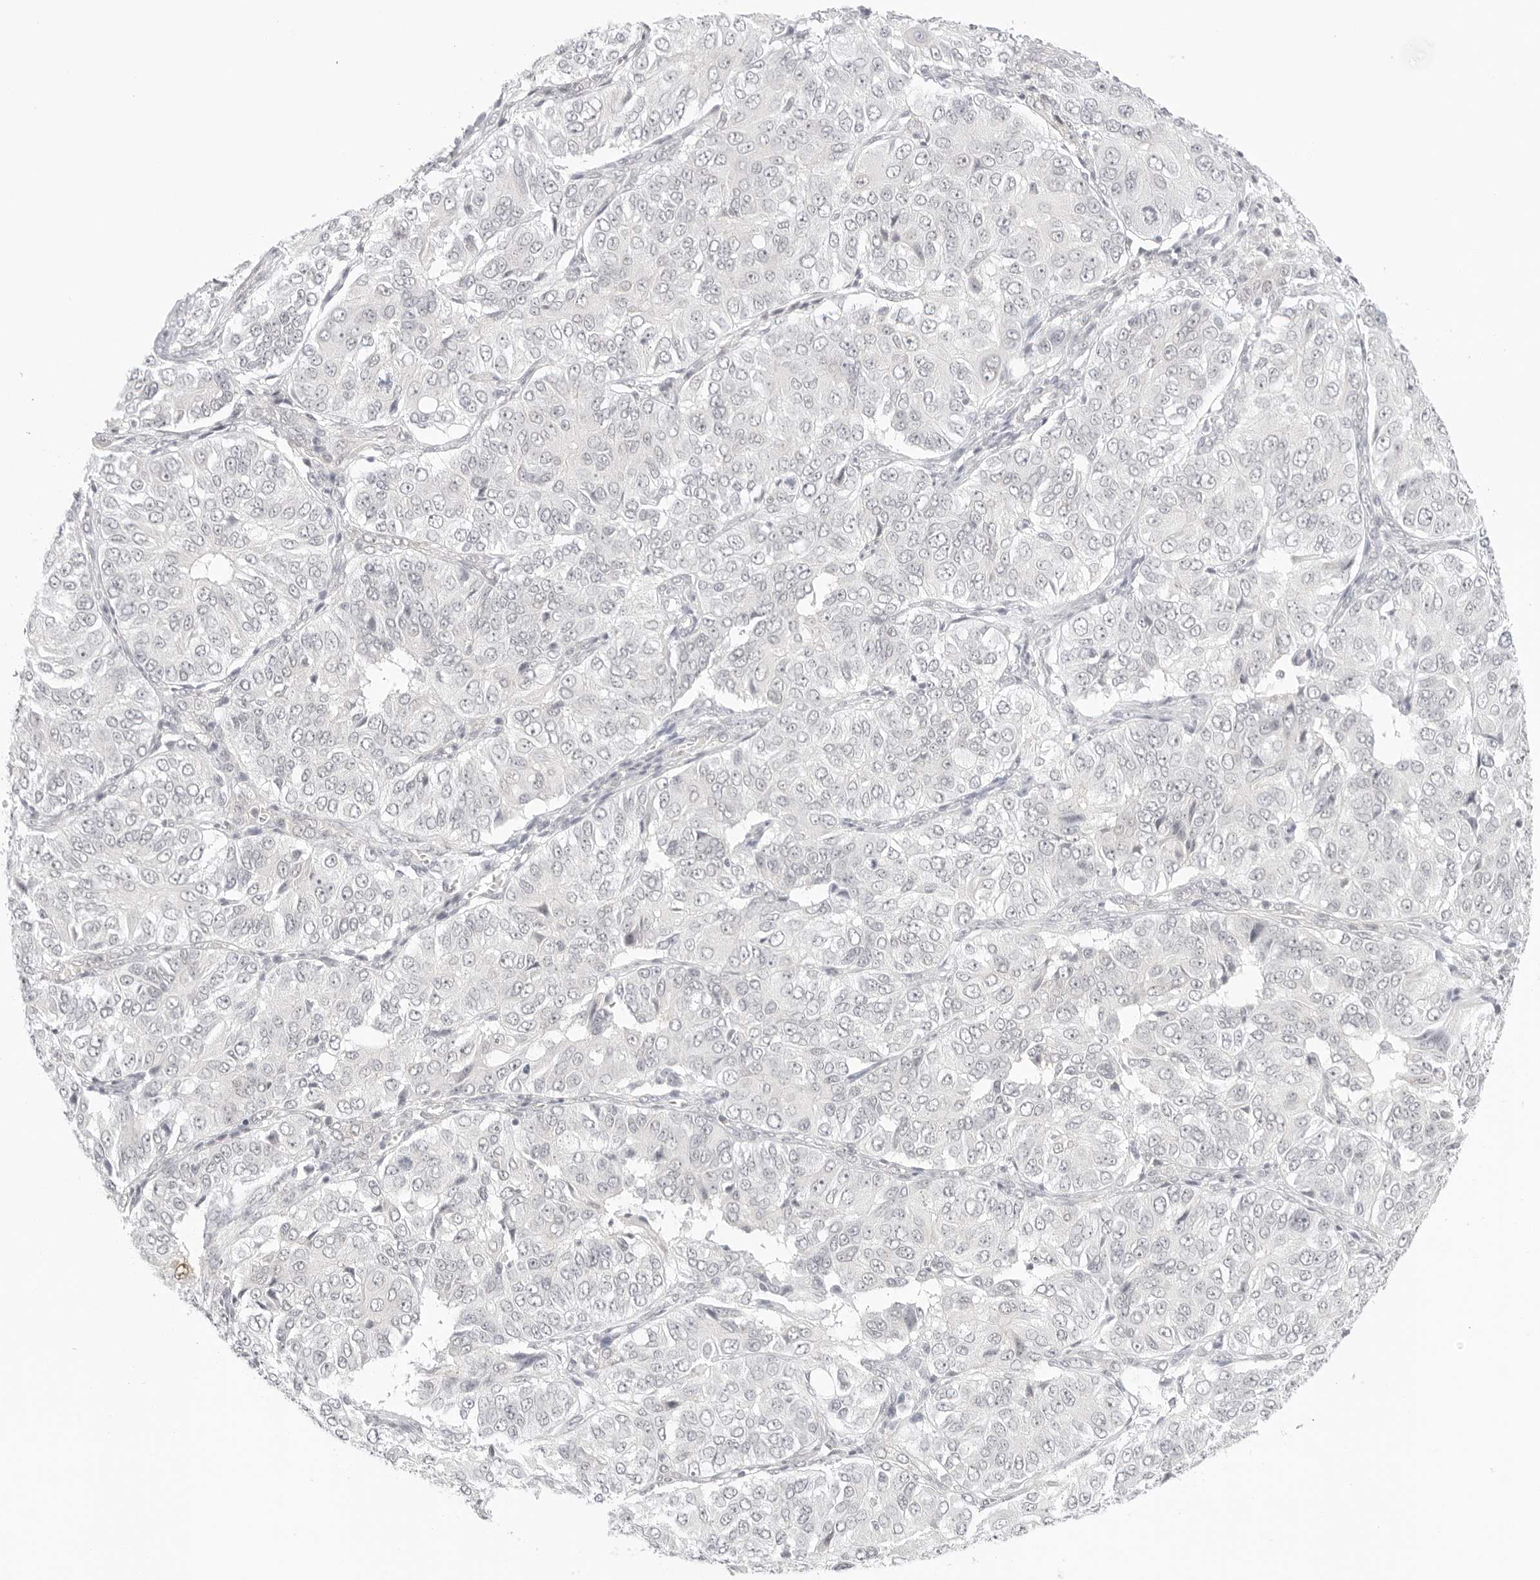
{"staining": {"intensity": "negative", "quantity": "none", "location": "none"}, "tissue": "ovarian cancer", "cell_type": "Tumor cells", "image_type": "cancer", "snomed": [{"axis": "morphology", "description": "Carcinoma, endometroid"}, {"axis": "topography", "description": "Ovary"}], "caption": "Immunohistochemistry (IHC) image of neoplastic tissue: ovarian cancer stained with DAB shows no significant protein staining in tumor cells.", "gene": "MED18", "patient": {"sex": "female", "age": 51}}